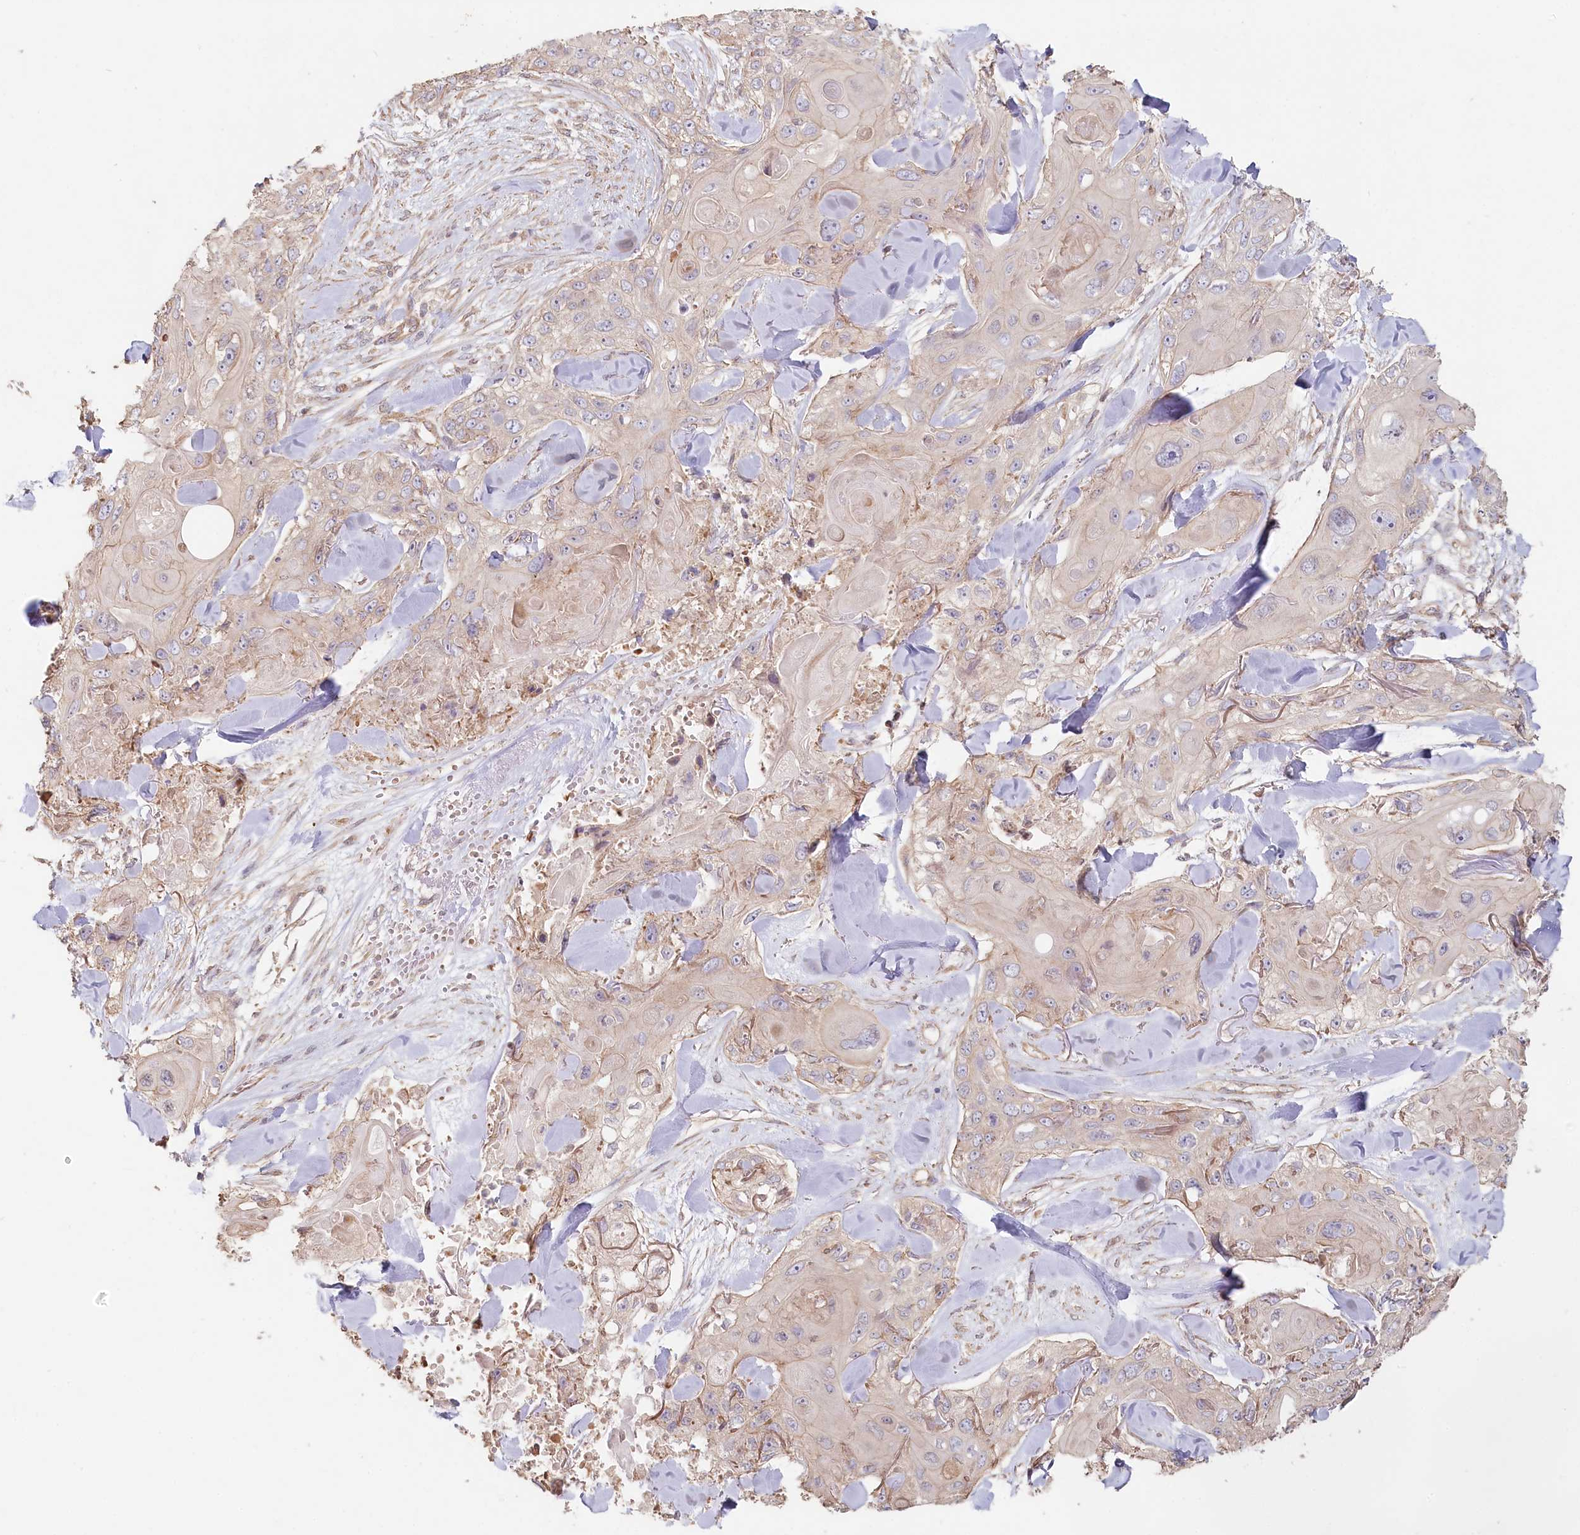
{"staining": {"intensity": "weak", "quantity": "<25%", "location": "cytoplasmic/membranous"}, "tissue": "skin cancer", "cell_type": "Tumor cells", "image_type": "cancer", "snomed": [{"axis": "morphology", "description": "Normal tissue, NOS"}, {"axis": "morphology", "description": "Squamous cell carcinoma, NOS"}, {"axis": "topography", "description": "Skin"}], "caption": "Skin cancer was stained to show a protein in brown. There is no significant staining in tumor cells.", "gene": "TCHP", "patient": {"sex": "male", "age": 72}}